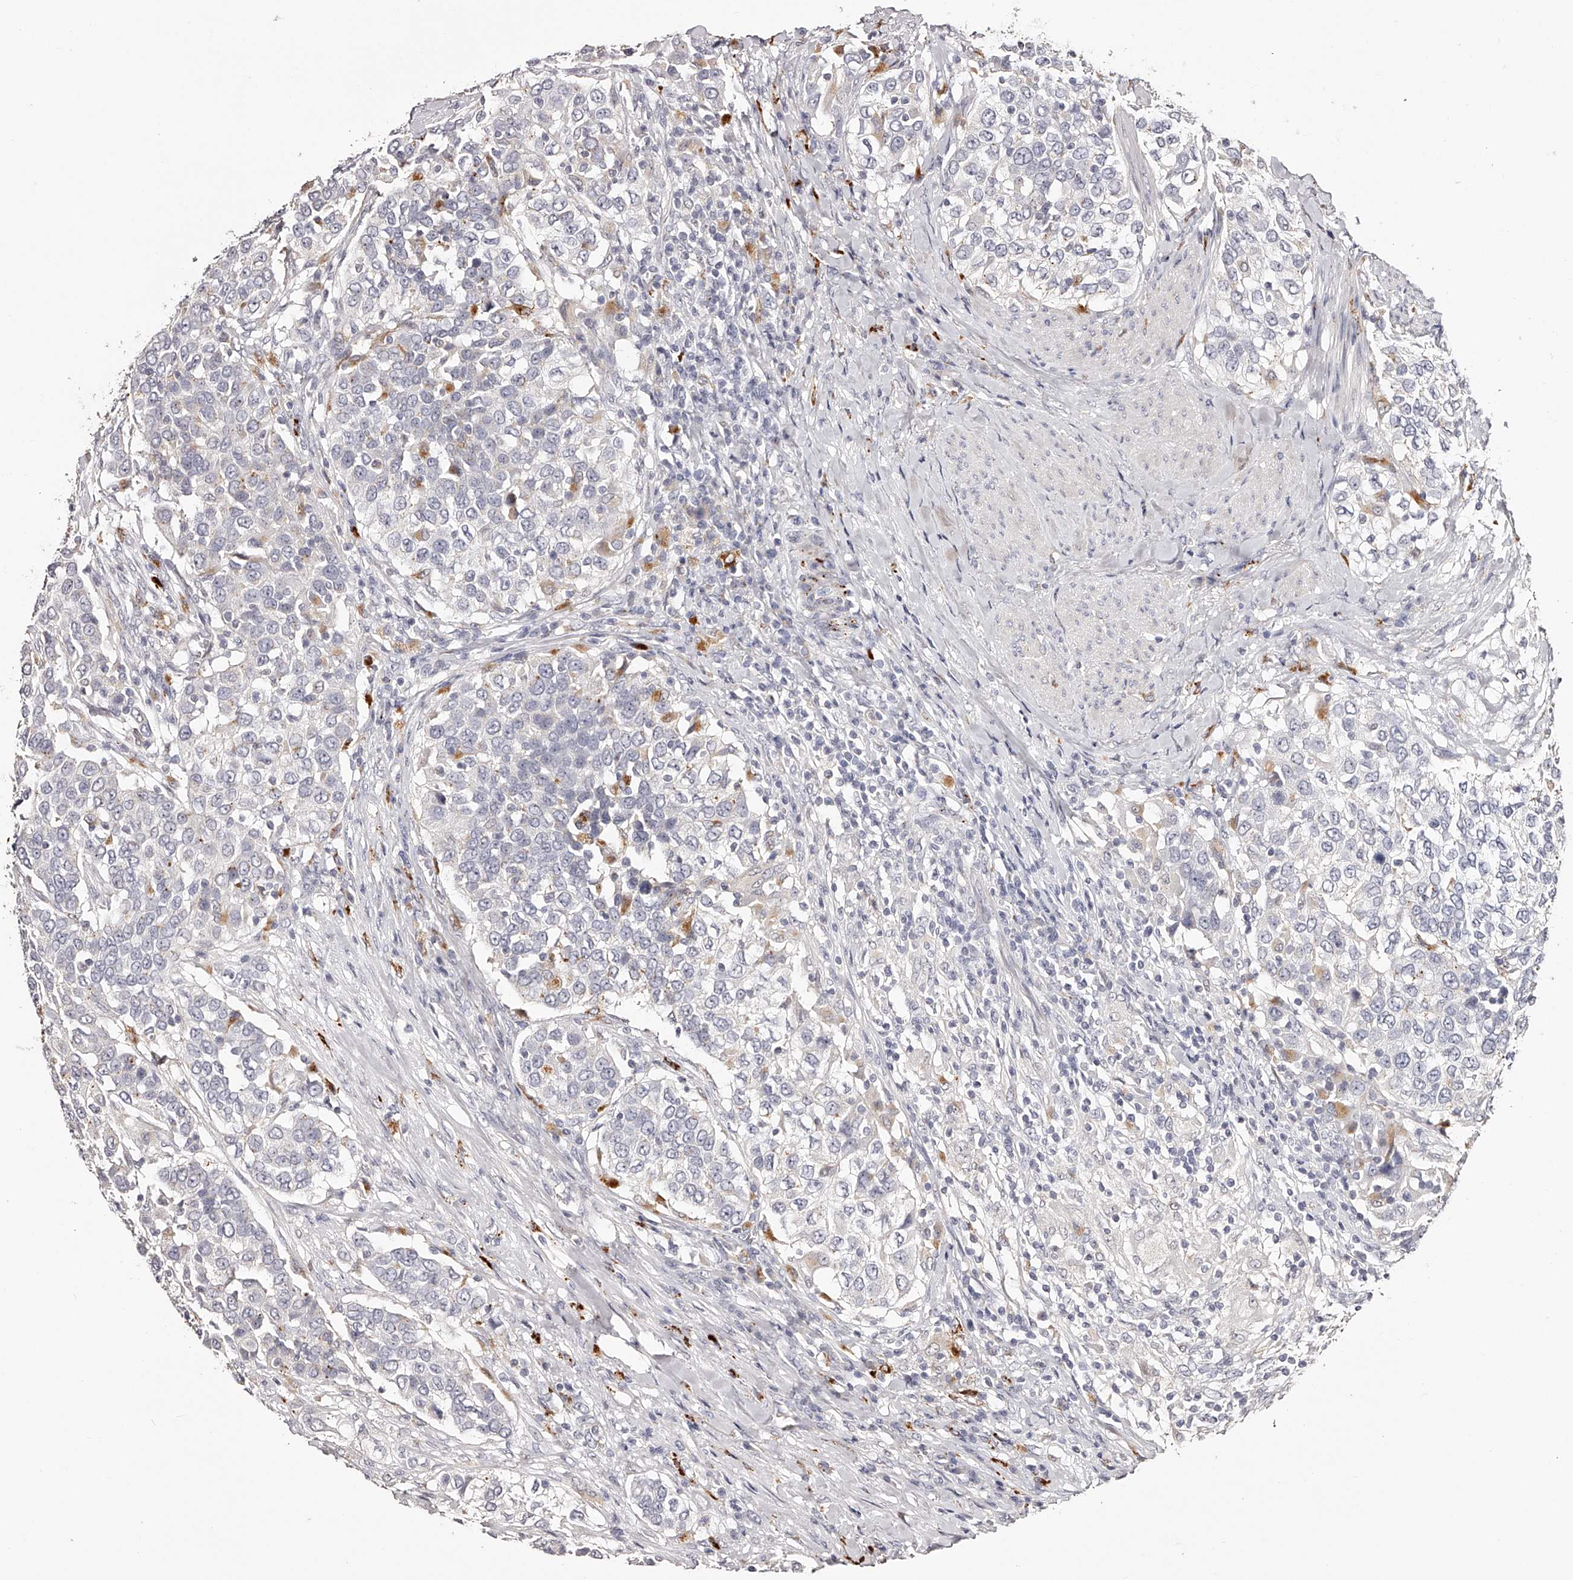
{"staining": {"intensity": "negative", "quantity": "none", "location": "none"}, "tissue": "urothelial cancer", "cell_type": "Tumor cells", "image_type": "cancer", "snomed": [{"axis": "morphology", "description": "Urothelial carcinoma, High grade"}, {"axis": "topography", "description": "Urinary bladder"}], "caption": "High power microscopy image of an IHC image of urothelial cancer, revealing no significant expression in tumor cells.", "gene": "SLC35D3", "patient": {"sex": "female", "age": 80}}